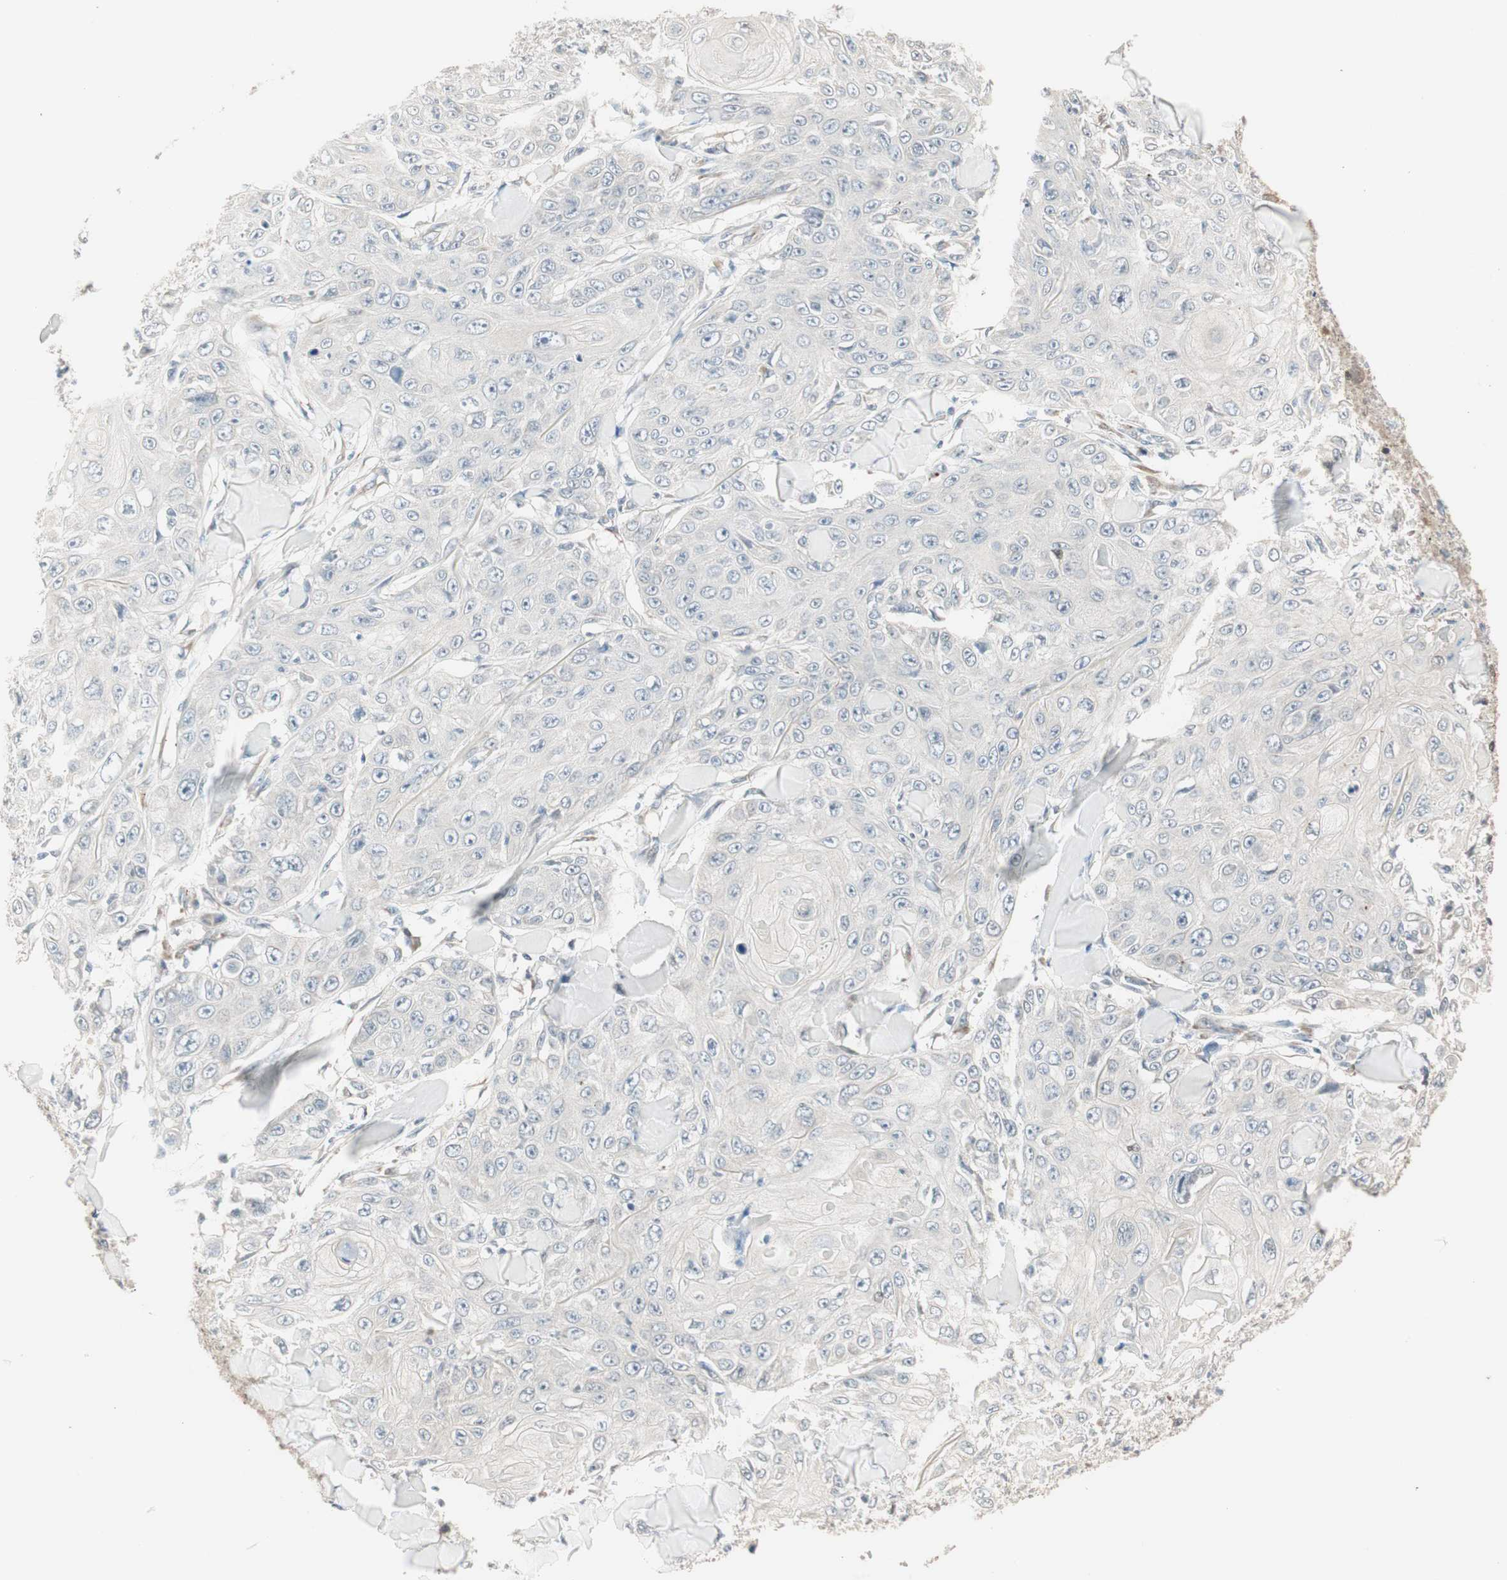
{"staining": {"intensity": "negative", "quantity": "none", "location": "none"}, "tissue": "skin cancer", "cell_type": "Tumor cells", "image_type": "cancer", "snomed": [{"axis": "morphology", "description": "Squamous cell carcinoma, NOS"}, {"axis": "topography", "description": "Skin"}], "caption": "High power microscopy photomicrograph of an IHC image of skin squamous cell carcinoma, revealing no significant positivity in tumor cells.", "gene": "PDZK1", "patient": {"sex": "male", "age": 86}}